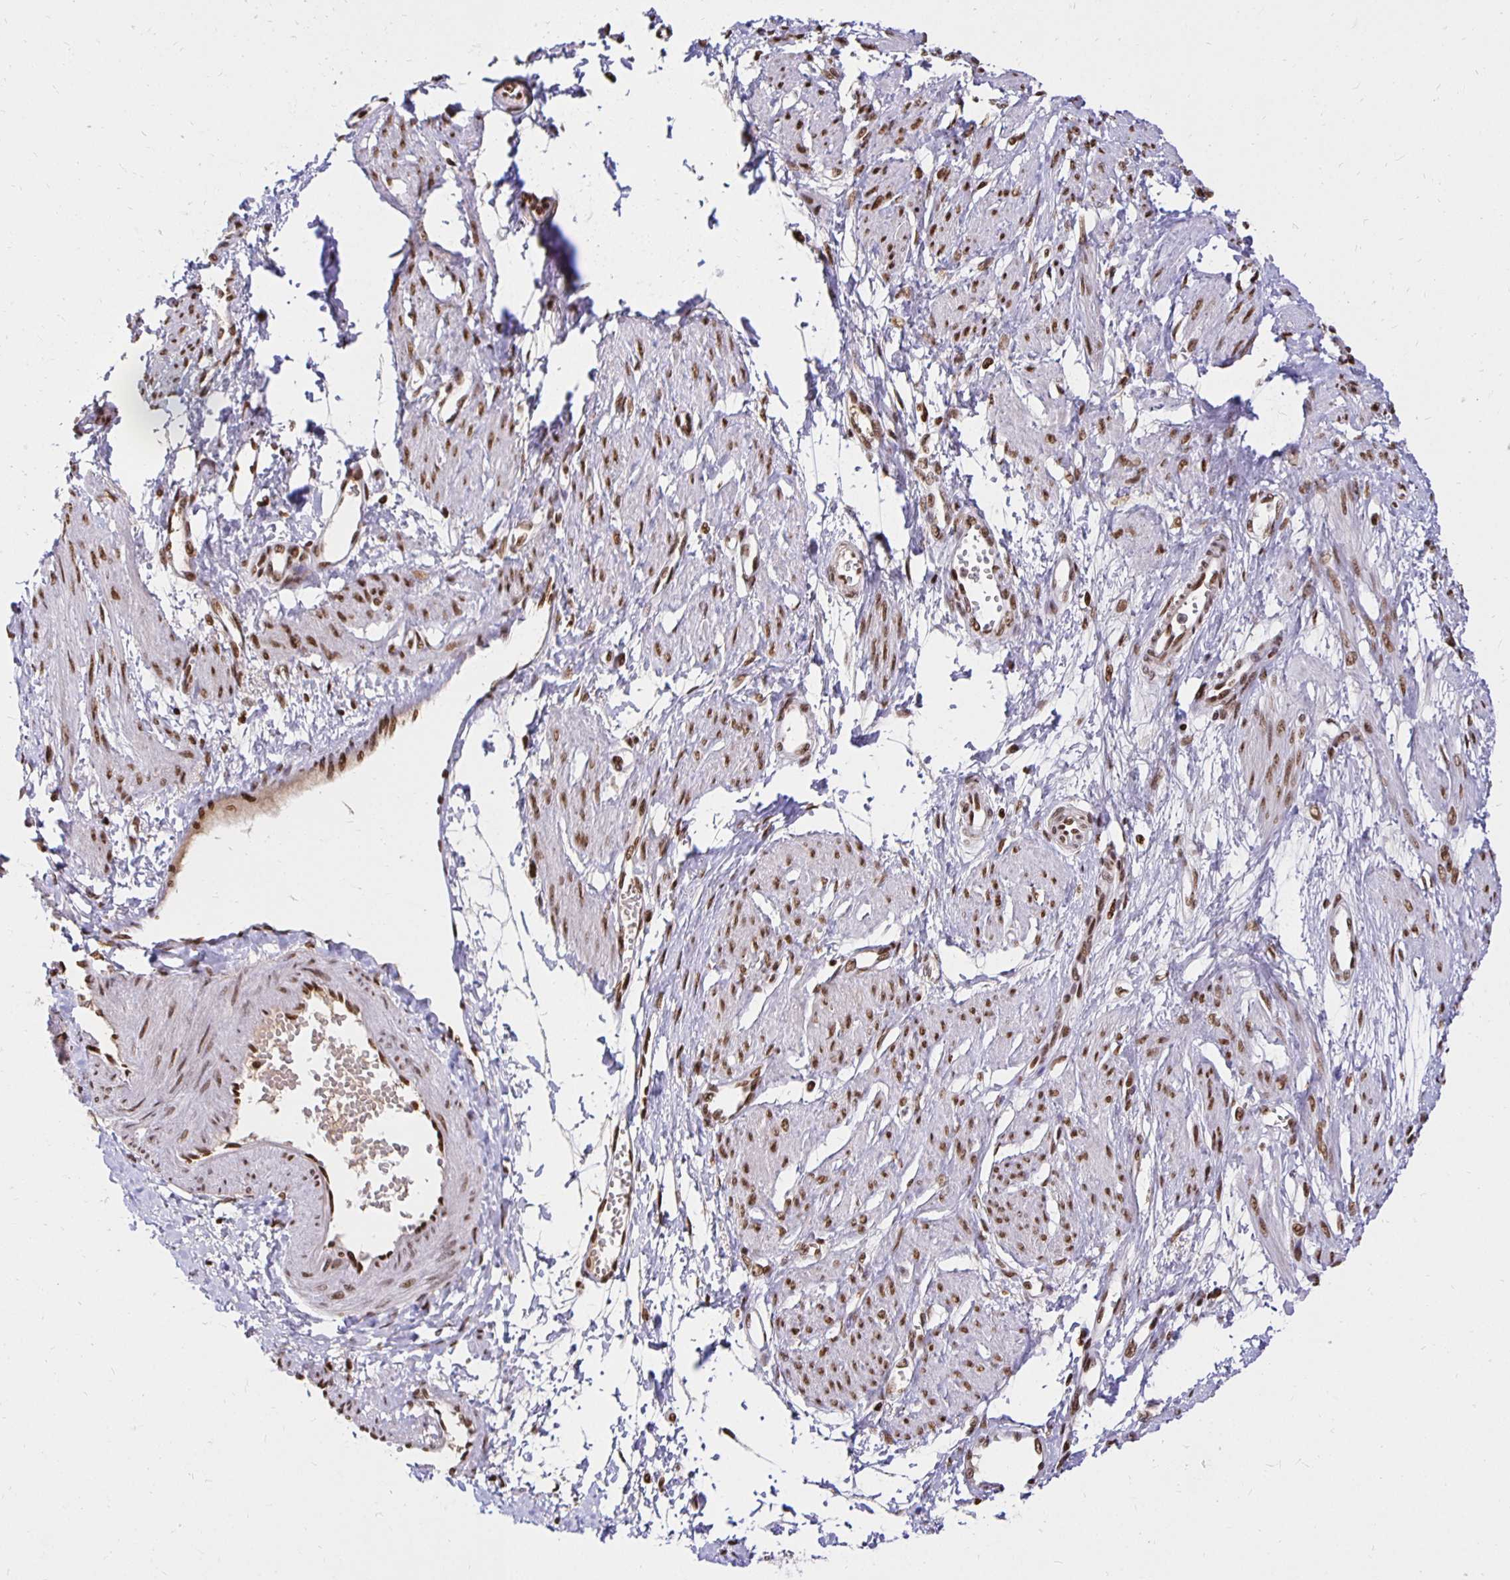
{"staining": {"intensity": "strong", "quantity": ">75%", "location": "nuclear"}, "tissue": "smooth muscle", "cell_type": "Smooth muscle cells", "image_type": "normal", "snomed": [{"axis": "morphology", "description": "Normal tissue, NOS"}, {"axis": "topography", "description": "Smooth muscle"}, {"axis": "topography", "description": "Uterus"}], "caption": "Immunohistochemistry (IHC) photomicrograph of normal human smooth muscle stained for a protein (brown), which displays high levels of strong nuclear expression in approximately >75% of smooth muscle cells.", "gene": "ZNF579", "patient": {"sex": "female", "age": 39}}